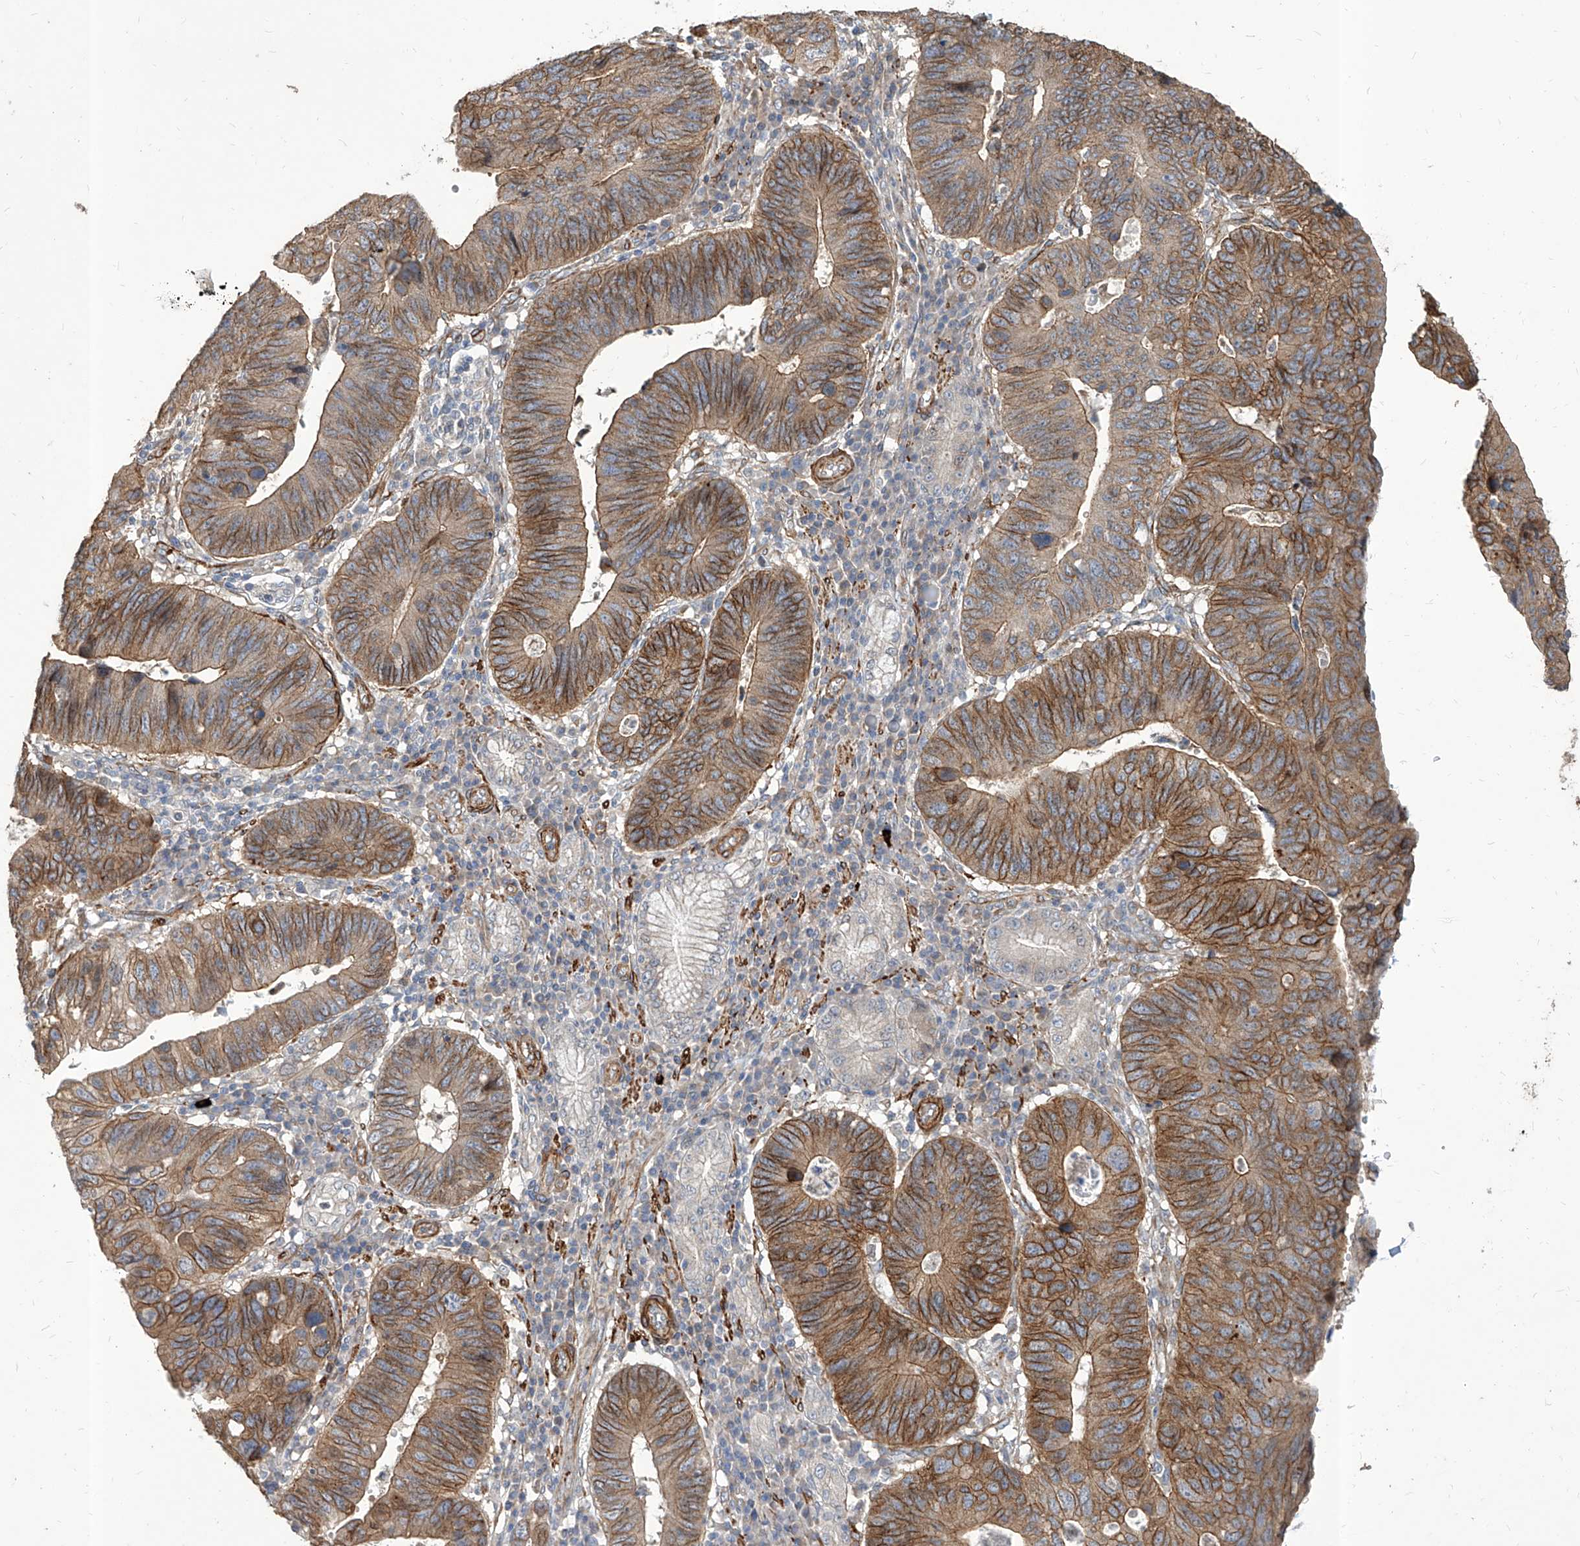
{"staining": {"intensity": "moderate", "quantity": ">75%", "location": "cytoplasmic/membranous"}, "tissue": "stomach cancer", "cell_type": "Tumor cells", "image_type": "cancer", "snomed": [{"axis": "morphology", "description": "Adenocarcinoma, NOS"}, {"axis": "topography", "description": "Stomach"}], "caption": "Immunohistochemistry (DAB (3,3'-diaminobenzidine)) staining of human stomach cancer displays moderate cytoplasmic/membranous protein staining in about >75% of tumor cells. (IHC, brightfield microscopy, high magnification).", "gene": "FAM83B", "patient": {"sex": "male", "age": 59}}